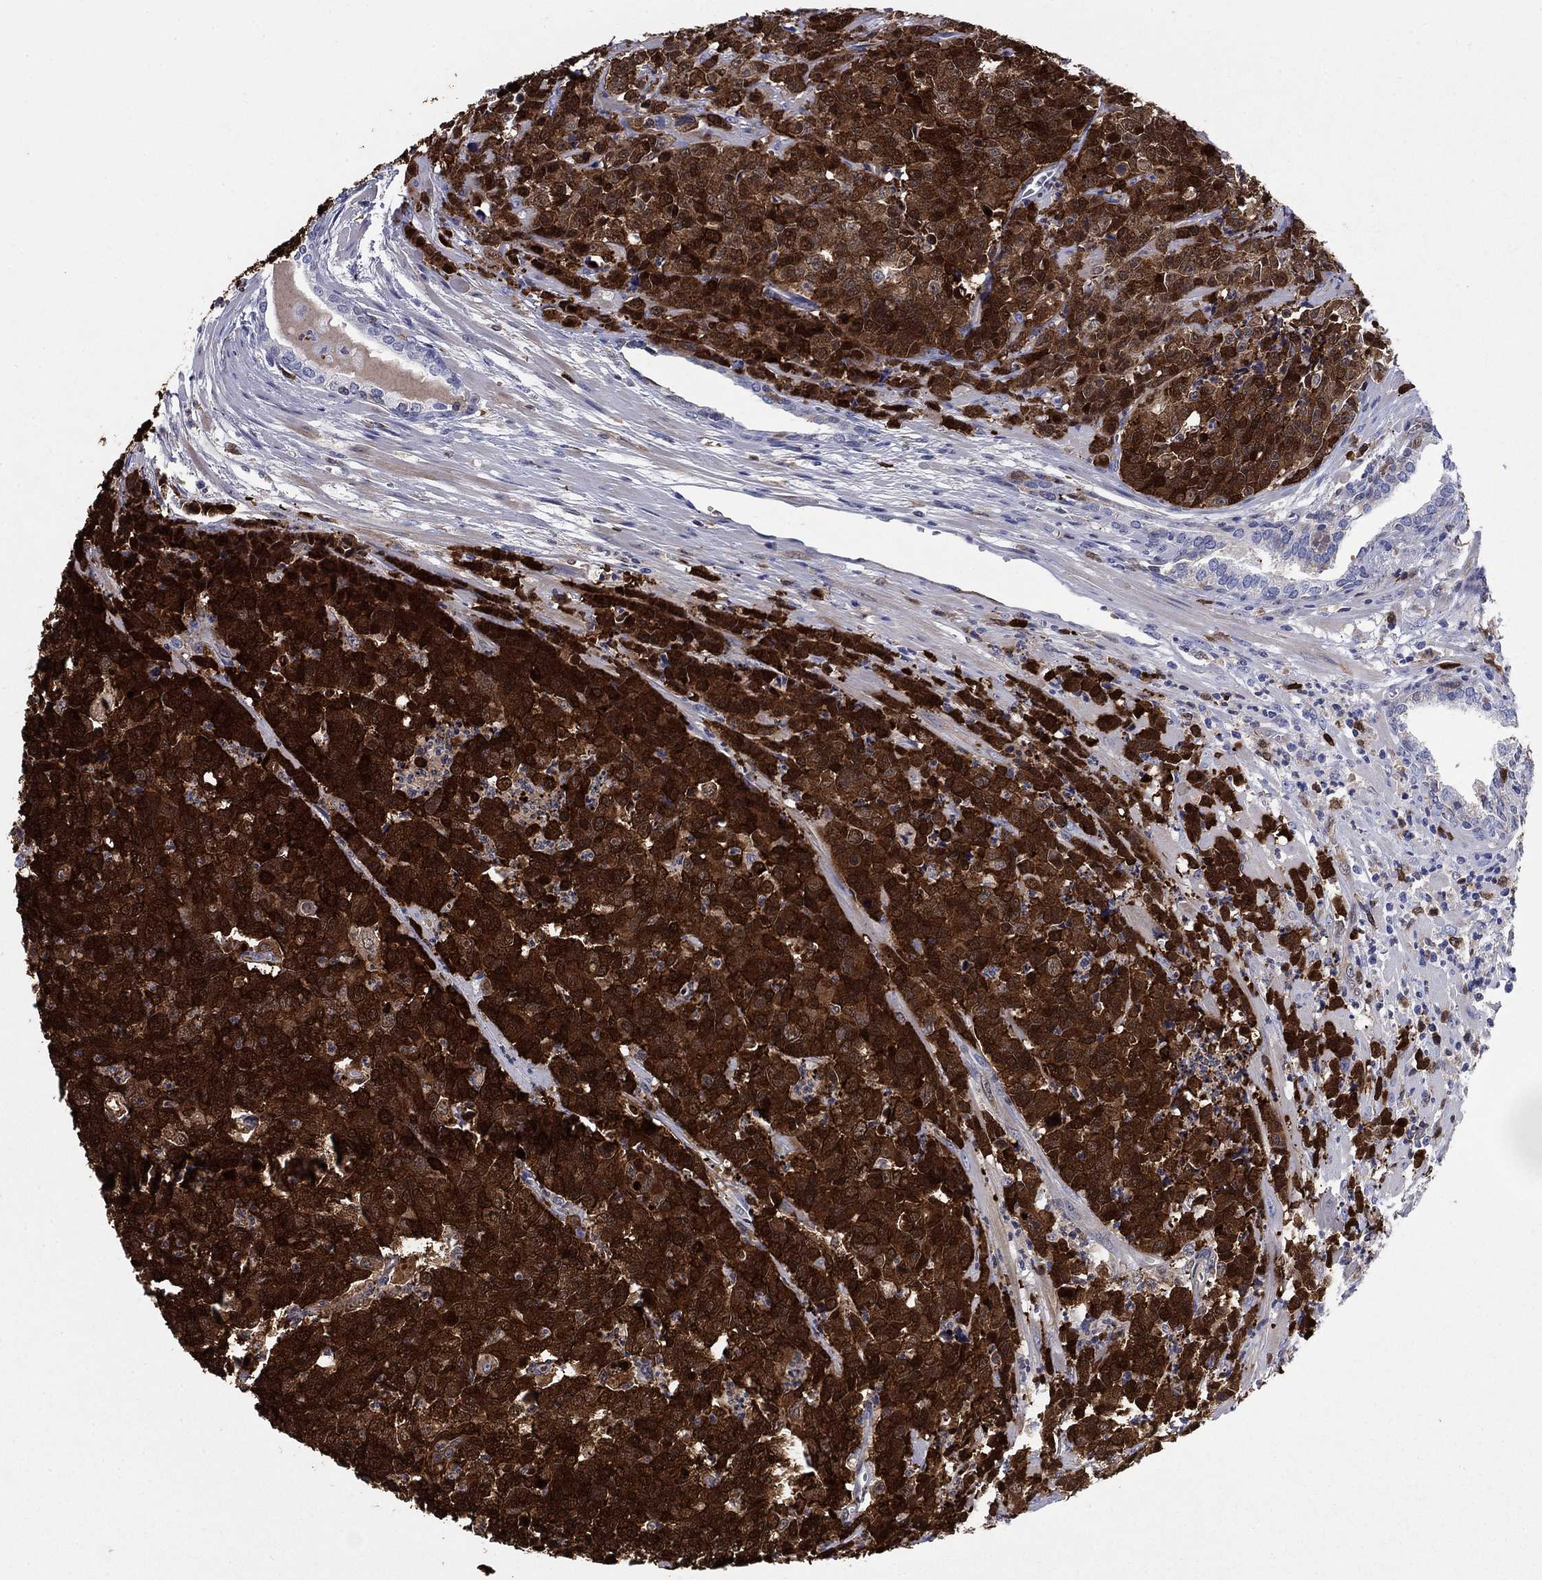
{"staining": {"intensity": "strong", "quantity": ">75%", "location": "cytoplasmic/membranous"}, "tissue": "prostate cancer", "cell_type": "Tumor cells", "image_type": "cancer", "snomed": [{"axis": "morphology", "description": "Adenocarcinoma, NOS"}, {"axis": "topography", "description": "Prostate"}], "caption": "Adenocarcinoma (prostate) stained with a brown dye demonstrates strong cytoplasmic/membranous positive expression in about >75% of tumor cells.", "gene": "STMN1", "patient": {"sex": "male", "age": 67}}